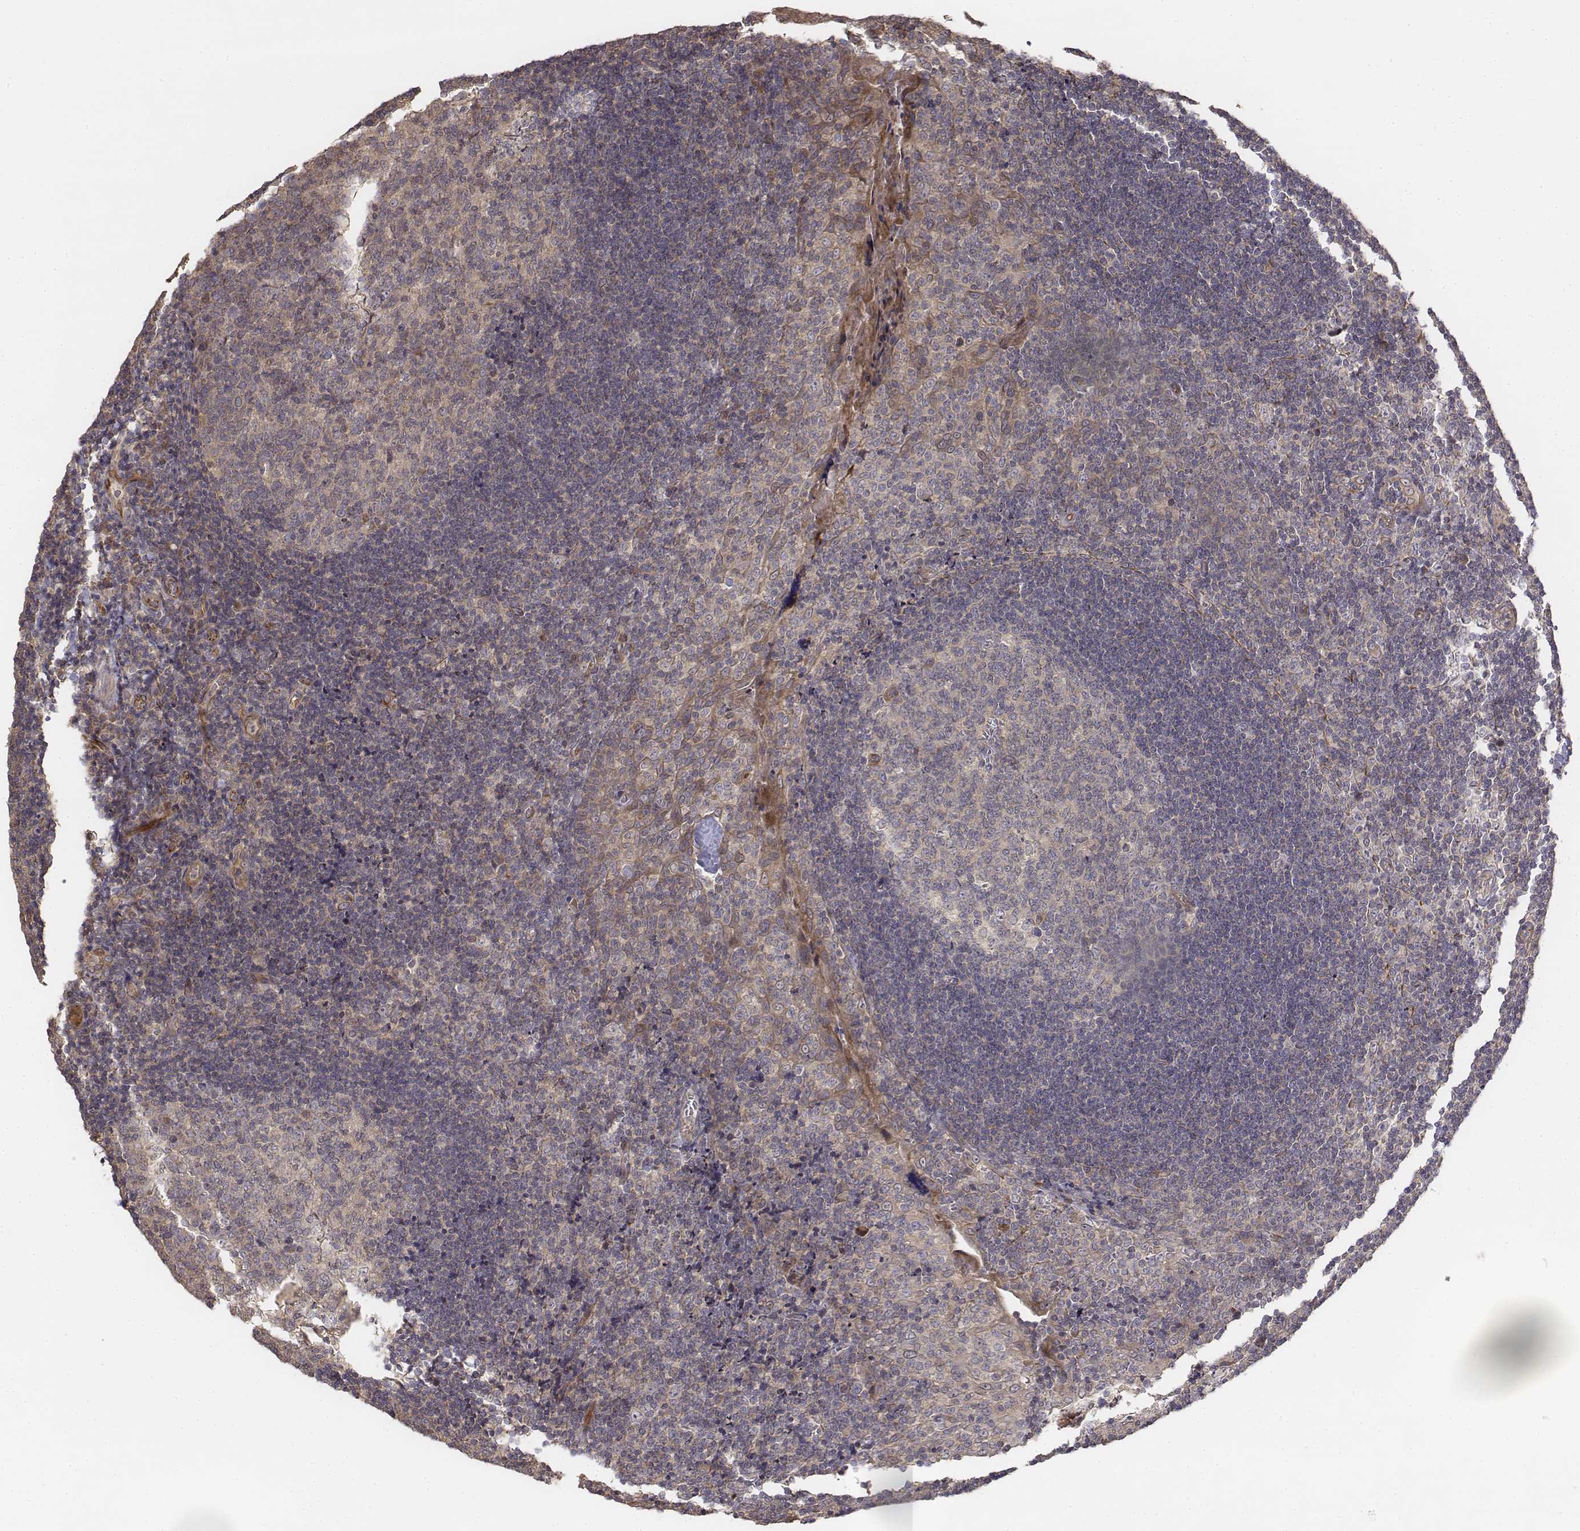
{"staining": {"intensity": "weak", "quantity": "25%-75%", "location": "cytoplasmic/membranous"}, "tissue": "tonsil", "cell_type": "Germinal center cells", "image_type": "normal", "snomed": [{"axis": "morphology", "description": "Normal tissue, NOS"}, {"axis": "morphology", "description": "Inflammation, NOS"}, {"axis": "topography", "description": "Tonsil"}], "caption": "IHC photomicrograph of unremarkable tonsil stained for a protein (brown), which reveals low levels of weak cytoplasmic/membranous positivity in about 25%-75% of germinal center cells.", "gene": "FBXO21", "patient": {"sex": "female", "age": 31}}